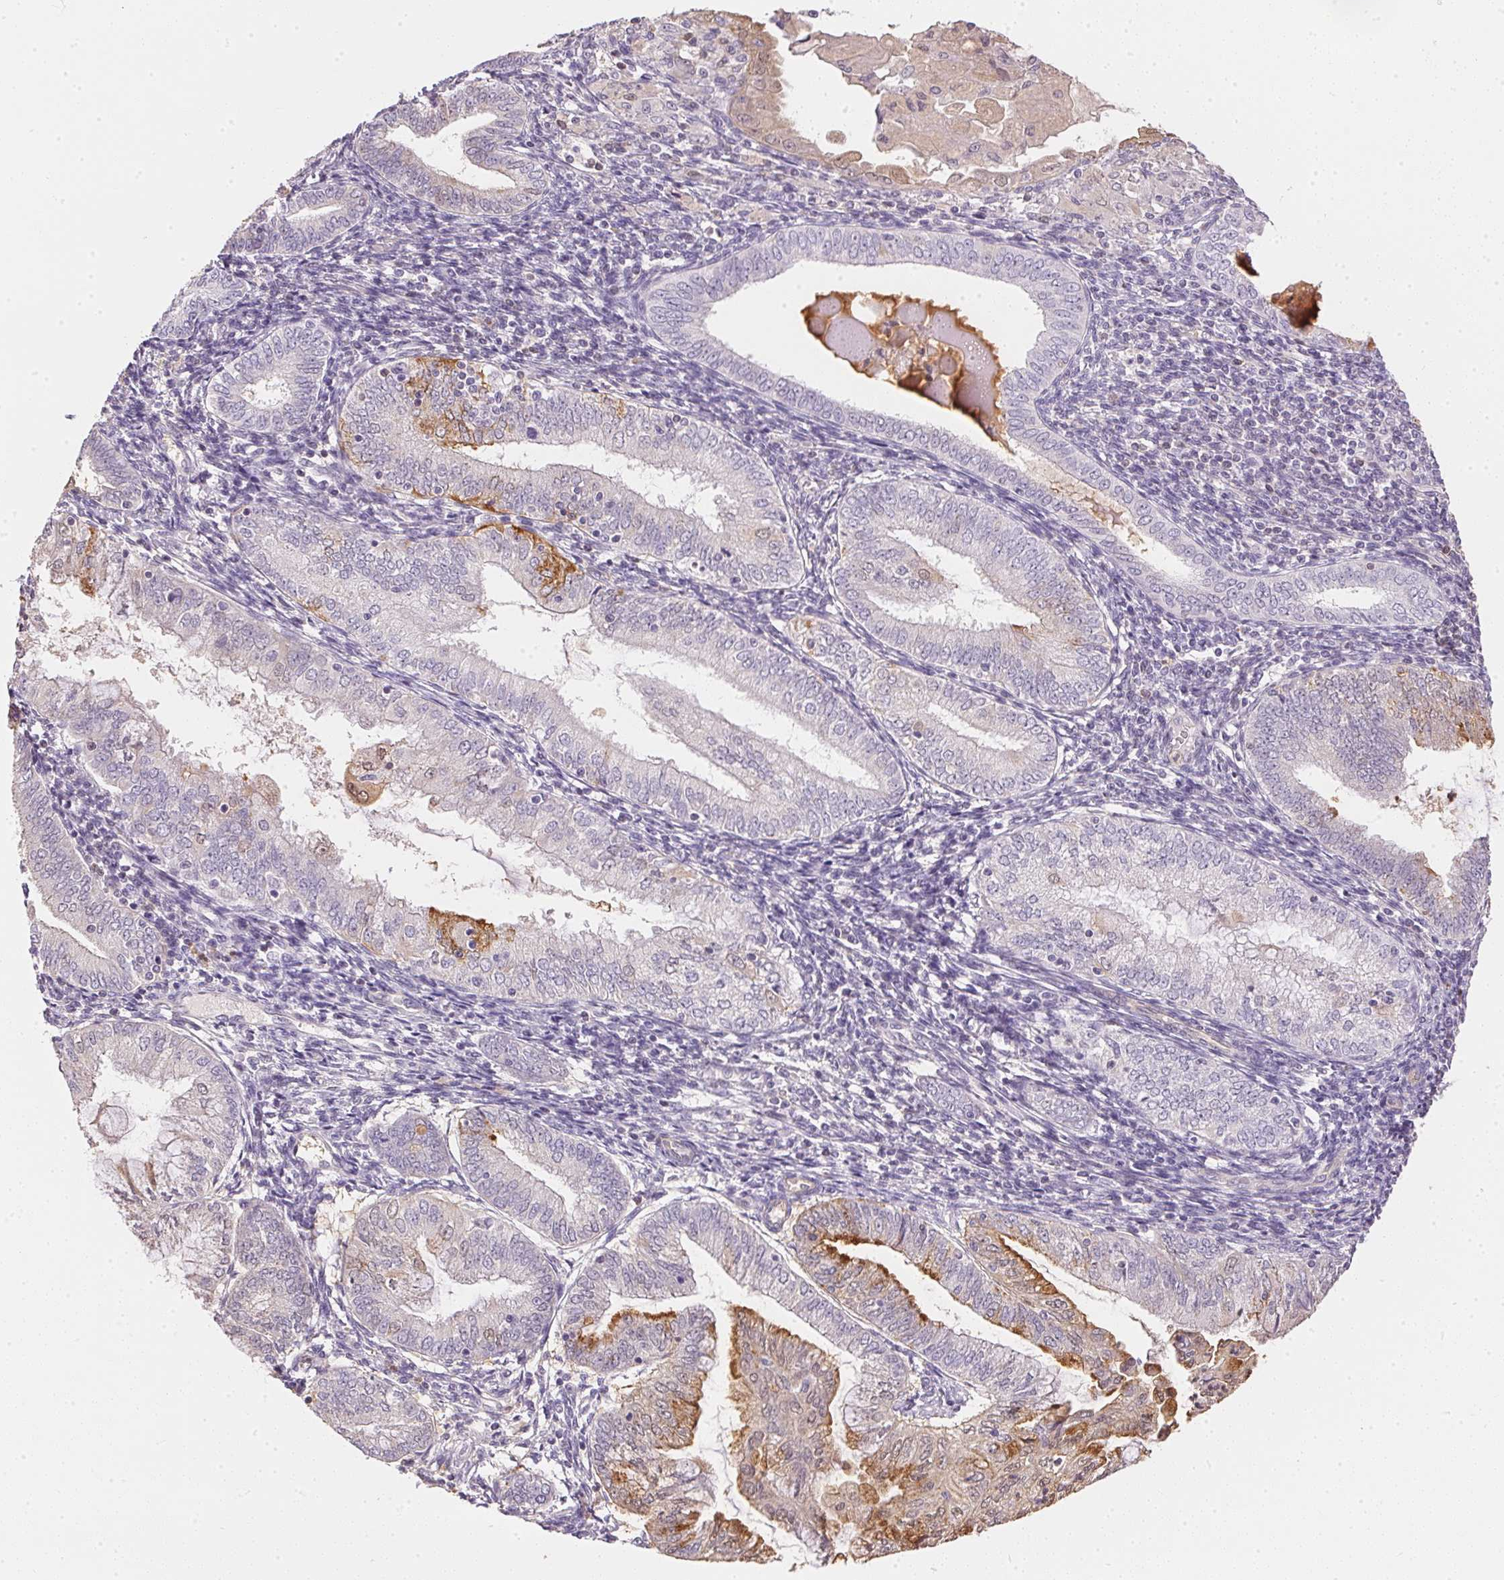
{"staining": {"intensity": "moderate", "quantity": "<25%", "location": "cytoplasmic/membranous"}, "tissue": "endometrial cancer", "cell_type": "Tumor cells", "image_type": "cancer", "snomed": [{"axis": "morphology", "description": "Adenocarcinoma, NOS"}, {"axis": "topography", "description": "Endometrium"}], "caption": "A micrograph of human endometrial cancer (adenocarcinoma) stained for a protein shows moderate cytoplasmic/membranous brown staining in tumor cells.", "gene": "S100A3", "patient": {"sex": "female", "age": 55}}